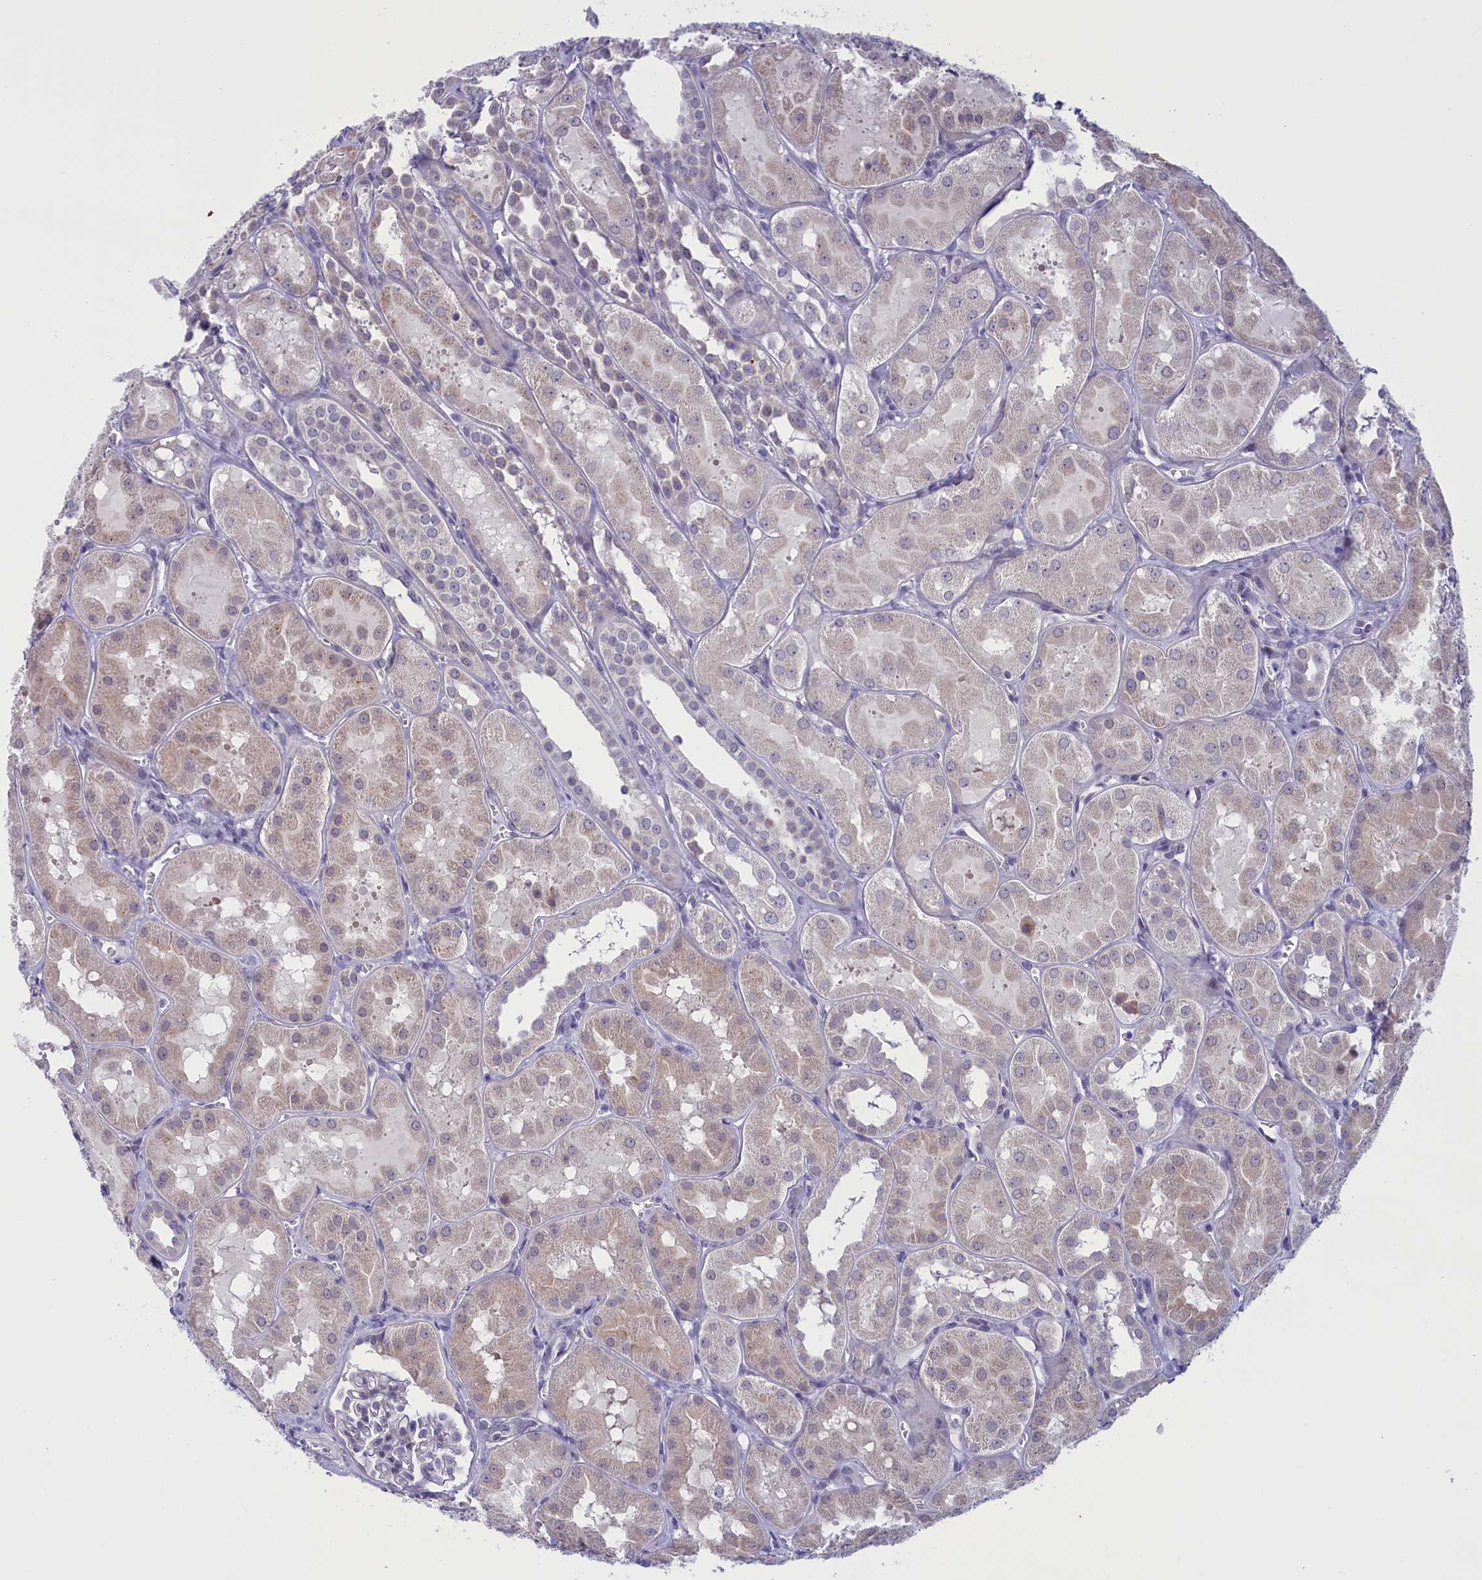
{"staining": {"intensity": "negative", "quantity": "none", "location": "none"}, "tissue": "kidney", "cell_type": "Cells in glomeruli", "image_type": "normal", "snomed": [{"axis": "morphology", "description": "Normal tissue, NOS"}, {"axis": "topography", "description": "Kidney"}, {"axis": "topography", "description": "Urinary bladder"}], "caption": "This image is of normal kidney stained with IHC to label a protein in brown with the nuclei are counter-stained blue. There is no expression in cells in glomeruli.", "gene": "ELOA2", "patient": {"sex": "male", "age": 16}}